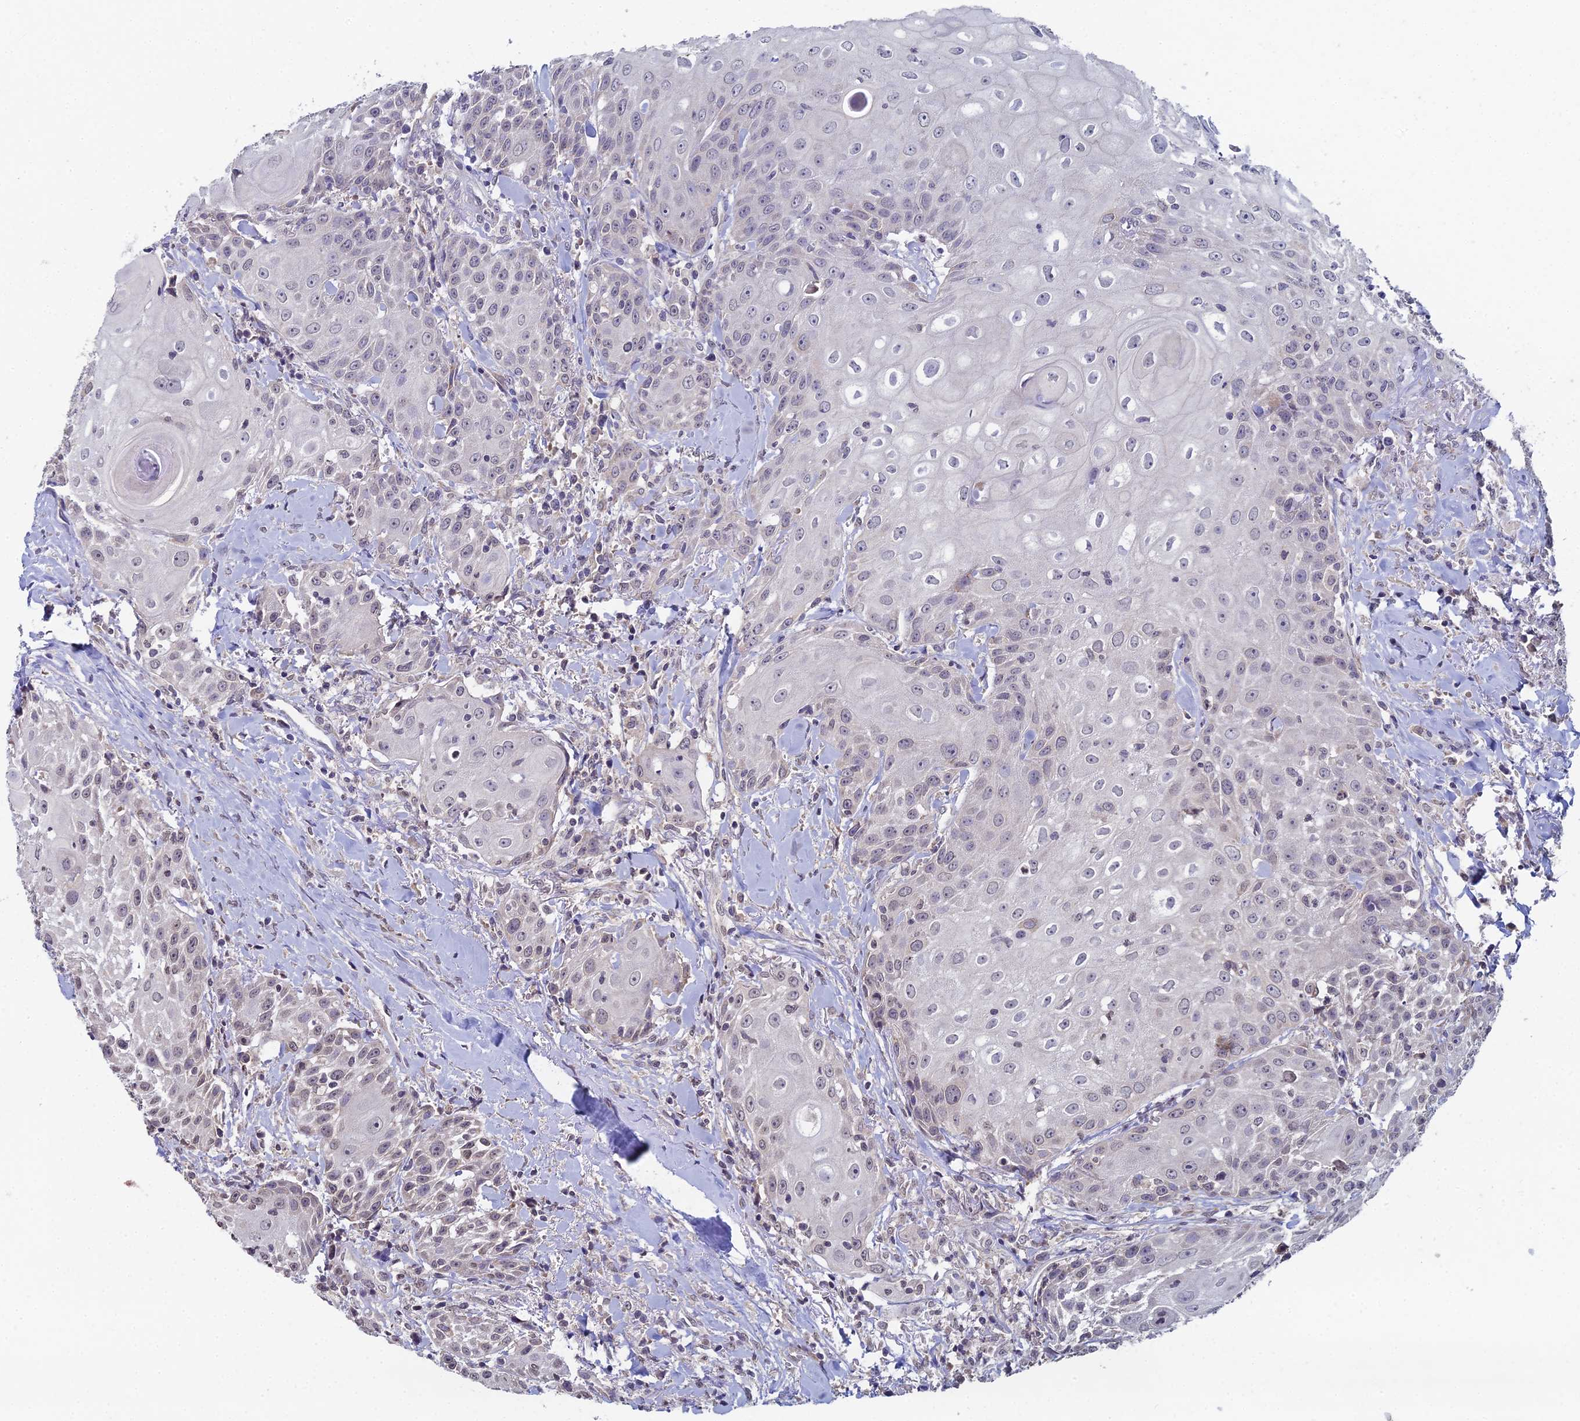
{"staining": {"intensity": "negative", "quantity": "none", "location": "none"}, "tissue": "head and neck cancer", "cell_type": "Tumor cells", "image_type": "cancer", "snomed": [{"axis": "morphology", "description": "Squamous cell carcinoma, NOS"}, {"axis": "topography", "description": "Oral tissue"}, {"axis": "topography", "description": "Head-Neck"}], "caption": "A photomicrograph of human head and neck cancer (squamous cell carcinoma) is negative for staining in tumor cells.", "gene": "PRR22", "patient": {"sex": "female", "age": 82}}